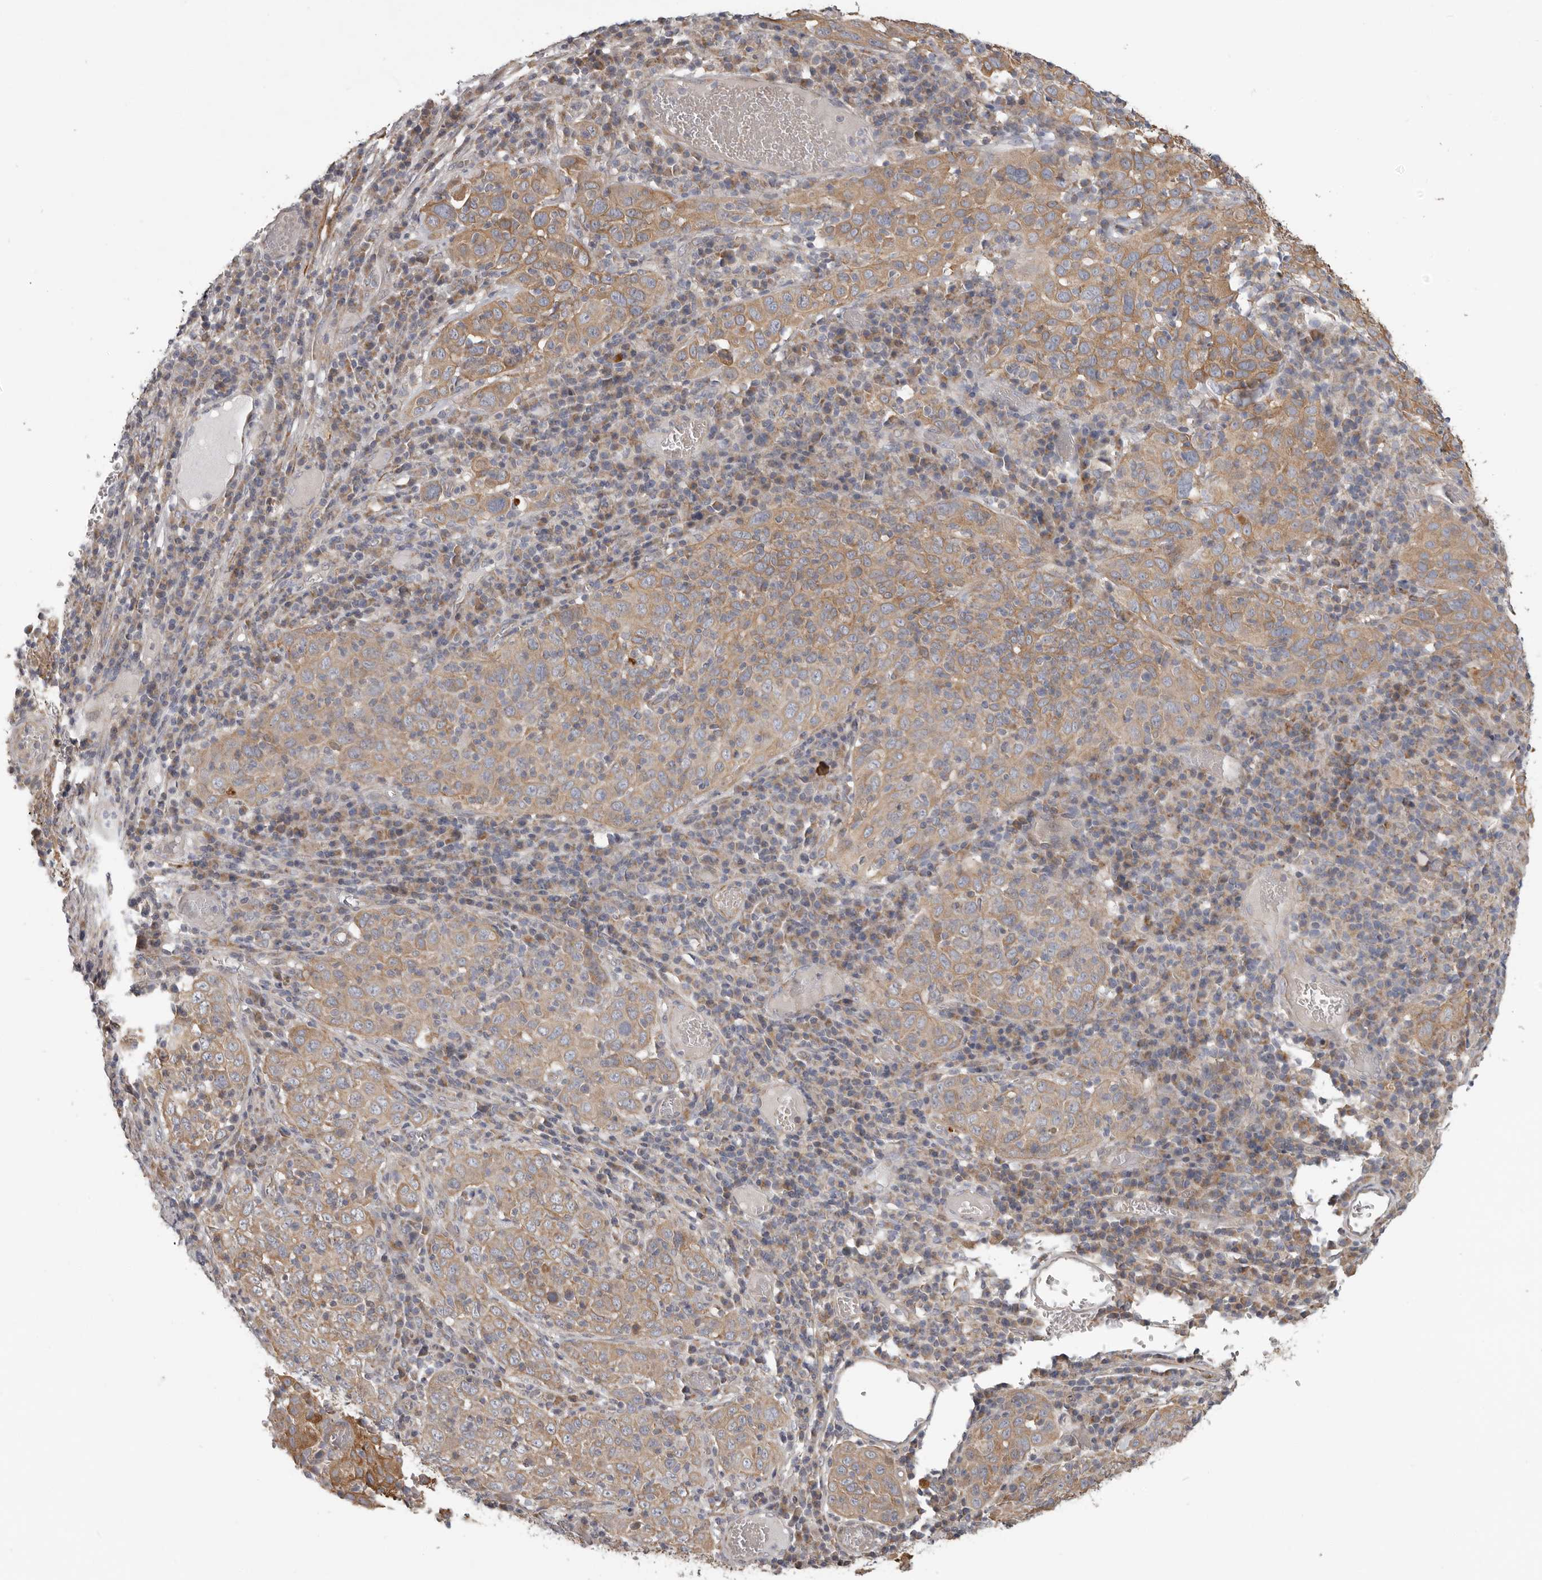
{"staining": {"intensity": "moderate", "quantity": ">75%", "location": "cytoplasmic/membranous"}, "tissue": "cervical cancer", "cell_type": "Tumor cells", "image_type": "cancer", "snomed": [{"axis": "morphology", "description": "Squamous cell carcinoma, NOS"}, {"axis": "topography", "description": "Cervix"}], "caption": "Immunohistochemical staining of human cervical cancer displays moderate cytoplasmic/membranous protein staining in about >75% of tumor cells.", "gene": "UNK", "patient": {"sex": "female", "age": 46}}